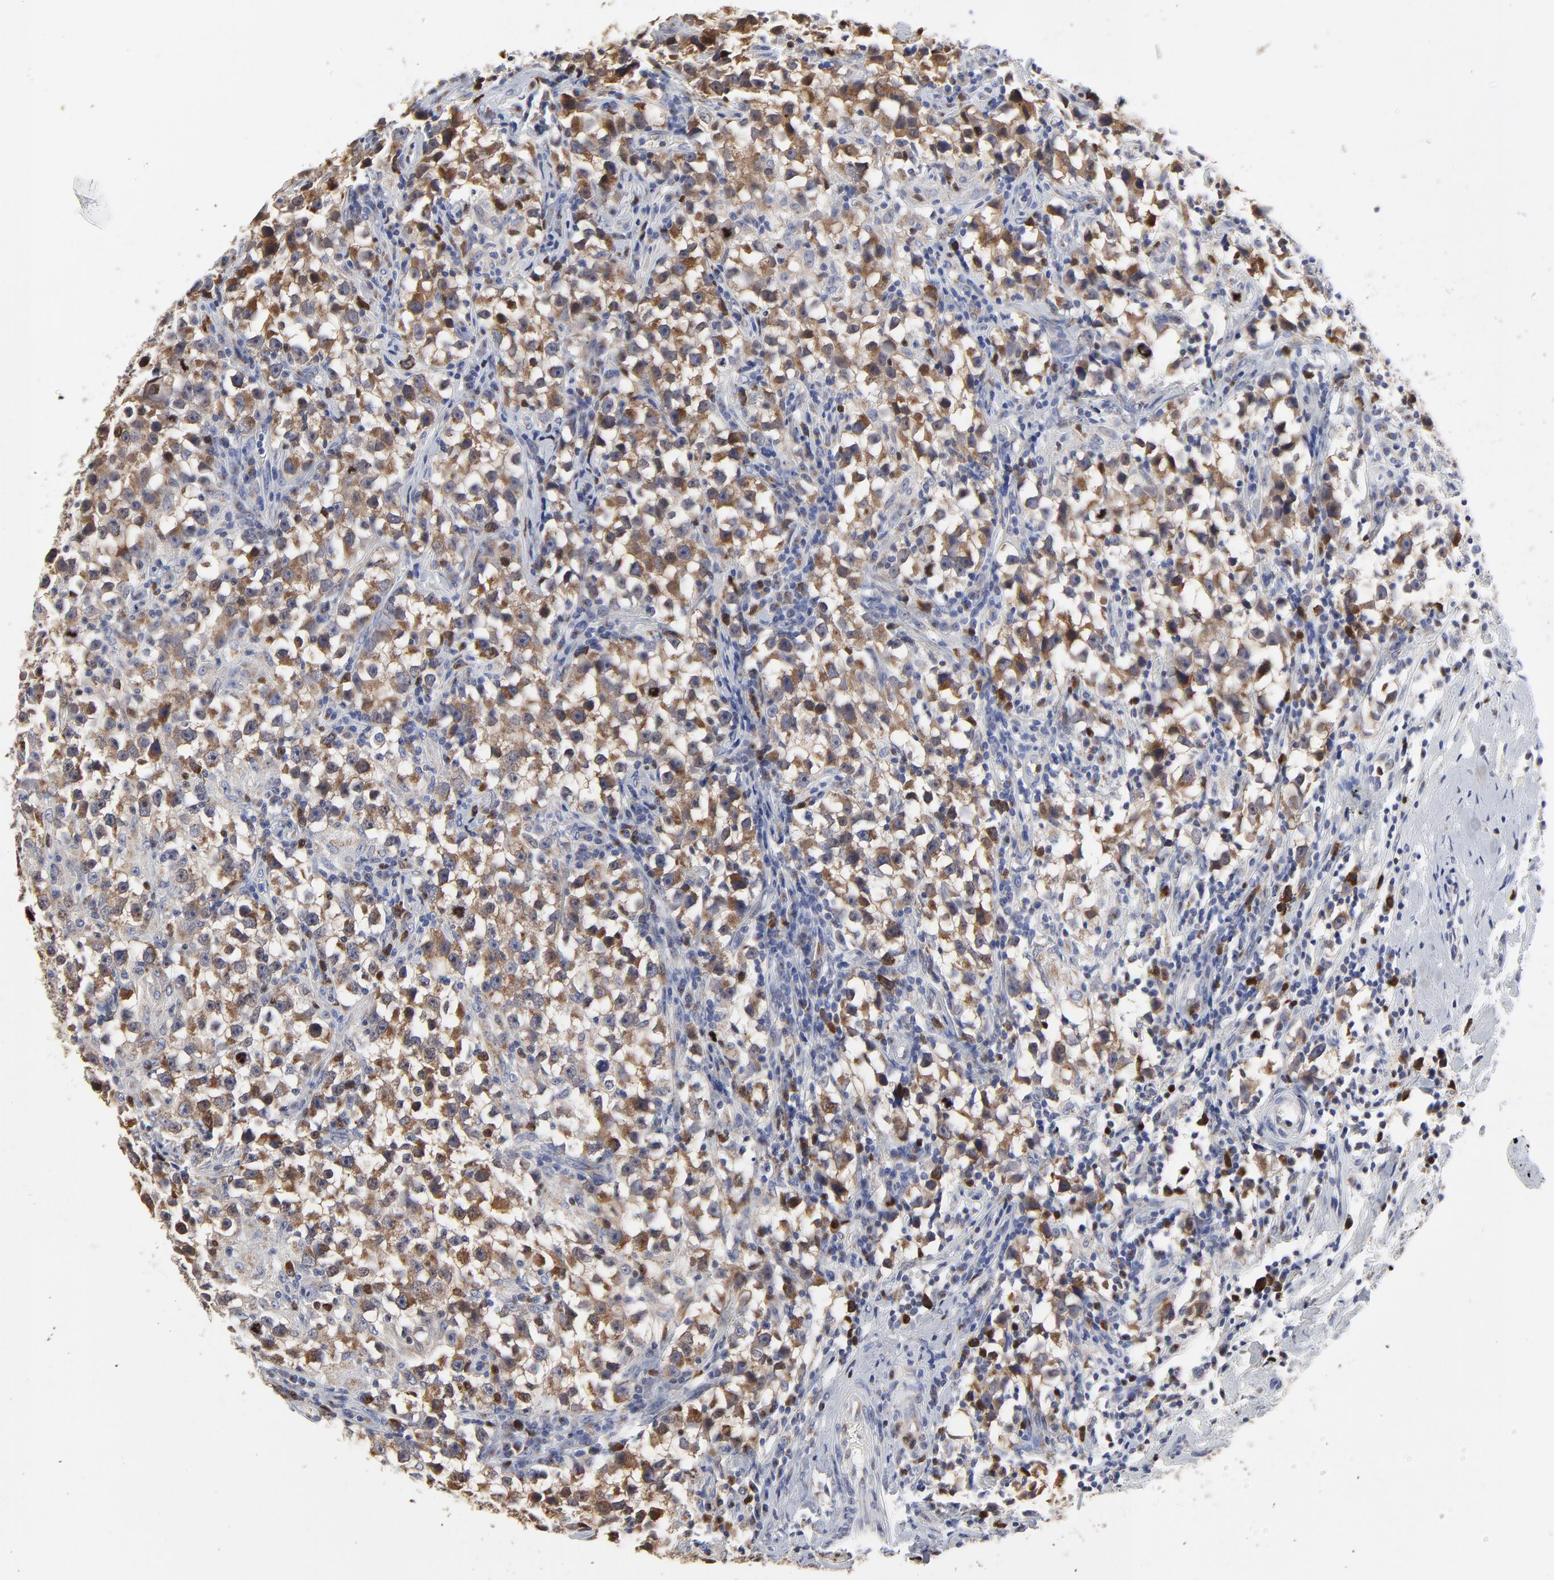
{"staining": {"intensity": "moderate", "quantity": "25%-75%", "location": "cytoplasmic/membranous"}, "tissue": "testis cancer", "cell_type": "Tumor cells", "image_type": "cancer", "snomed": [{"axis": "morphology", "description": "Seminoma, NOS"}, {"axis": "topography", "description": "Testis"}], "caption": "A high-resolution micrograph shows immunohistochemistry staining of testis seminoma, which exhibits moderate cytoplasmic/membranous positivity in about 25%-75% of tumor cells. (DAB (3,3'-diaminobenzidine) IHC with brightfield microscopy, high magnification).", "gene": "NCAPH", "patient": {"sex": "male", "age": 33}}